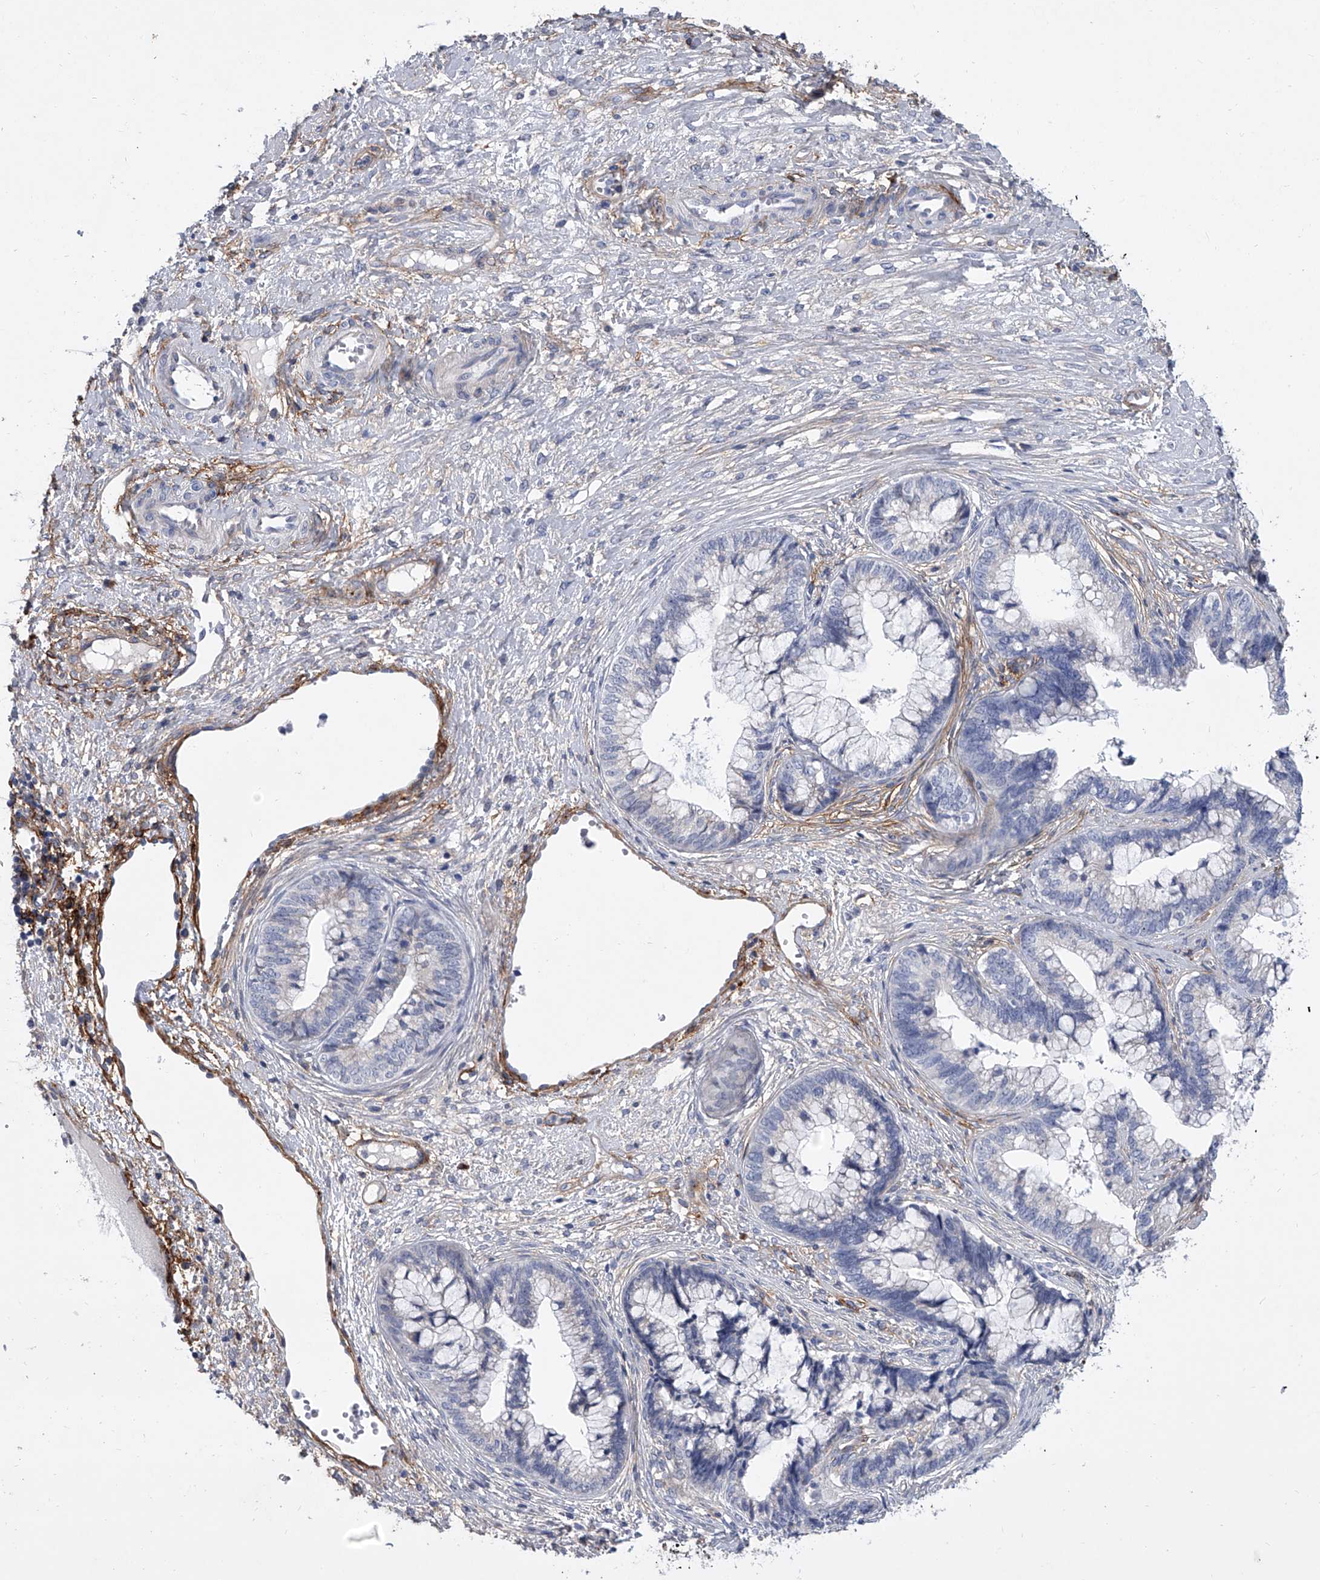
{"staining": {"intensity": "negative", "quantity": "none", "location": "none"}, "tissue": "cervical cancer", "cell_type": "Tumor cells", "image_type": "cancer", "snomed": [{"axis": "morphology", "description": "Adenocarcinoma, NOS"}, {"axis": "topography", "description": "Cervix"}], "caption": "Human cervical cancer (adenocarcinoma) stained for a protein using IHC displays no expression in tumor cells.", "gene": "ALG14", "patient": {"sex": "female", "age": 44}}